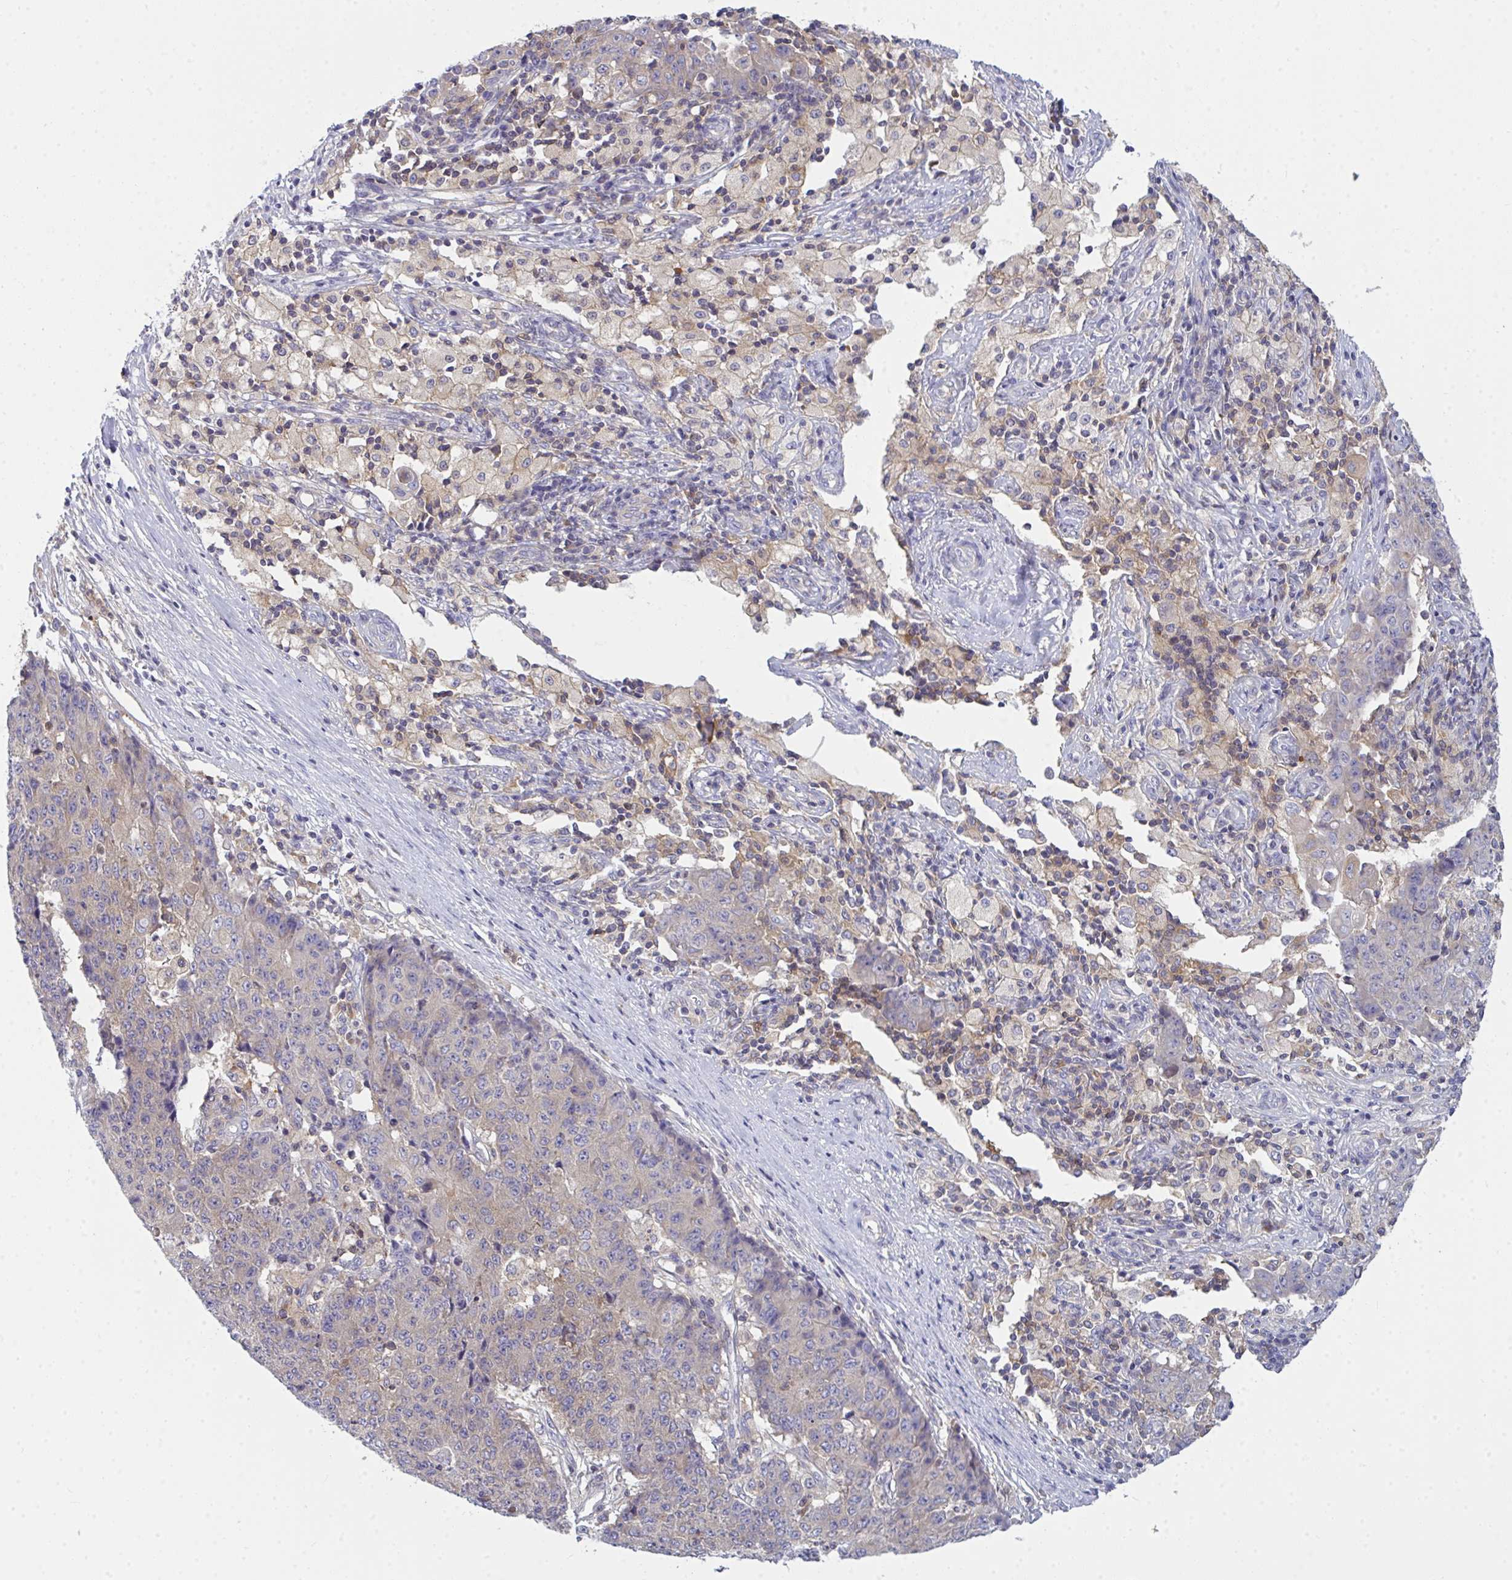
{"staining": {"intensity": "weak", "quantity": "<25%", "location": "cytoplasmic/membranous"}, "tissue": "ovarian cancer", "cell_type": "Tumor cells", "image_type": "cancer", "snomed": [{"axis": "morphology", "description": "Carcinoma, endometroid"}, {"axis": "topography", "description": "Ovary"}], "caption": "Immunohistochemistry of human endometroid carcinoma (ovarian) demonstrates no expression in tumor cells.", "gene": "SLC30A6", "patient": {"sex": "female", "age": 42}}